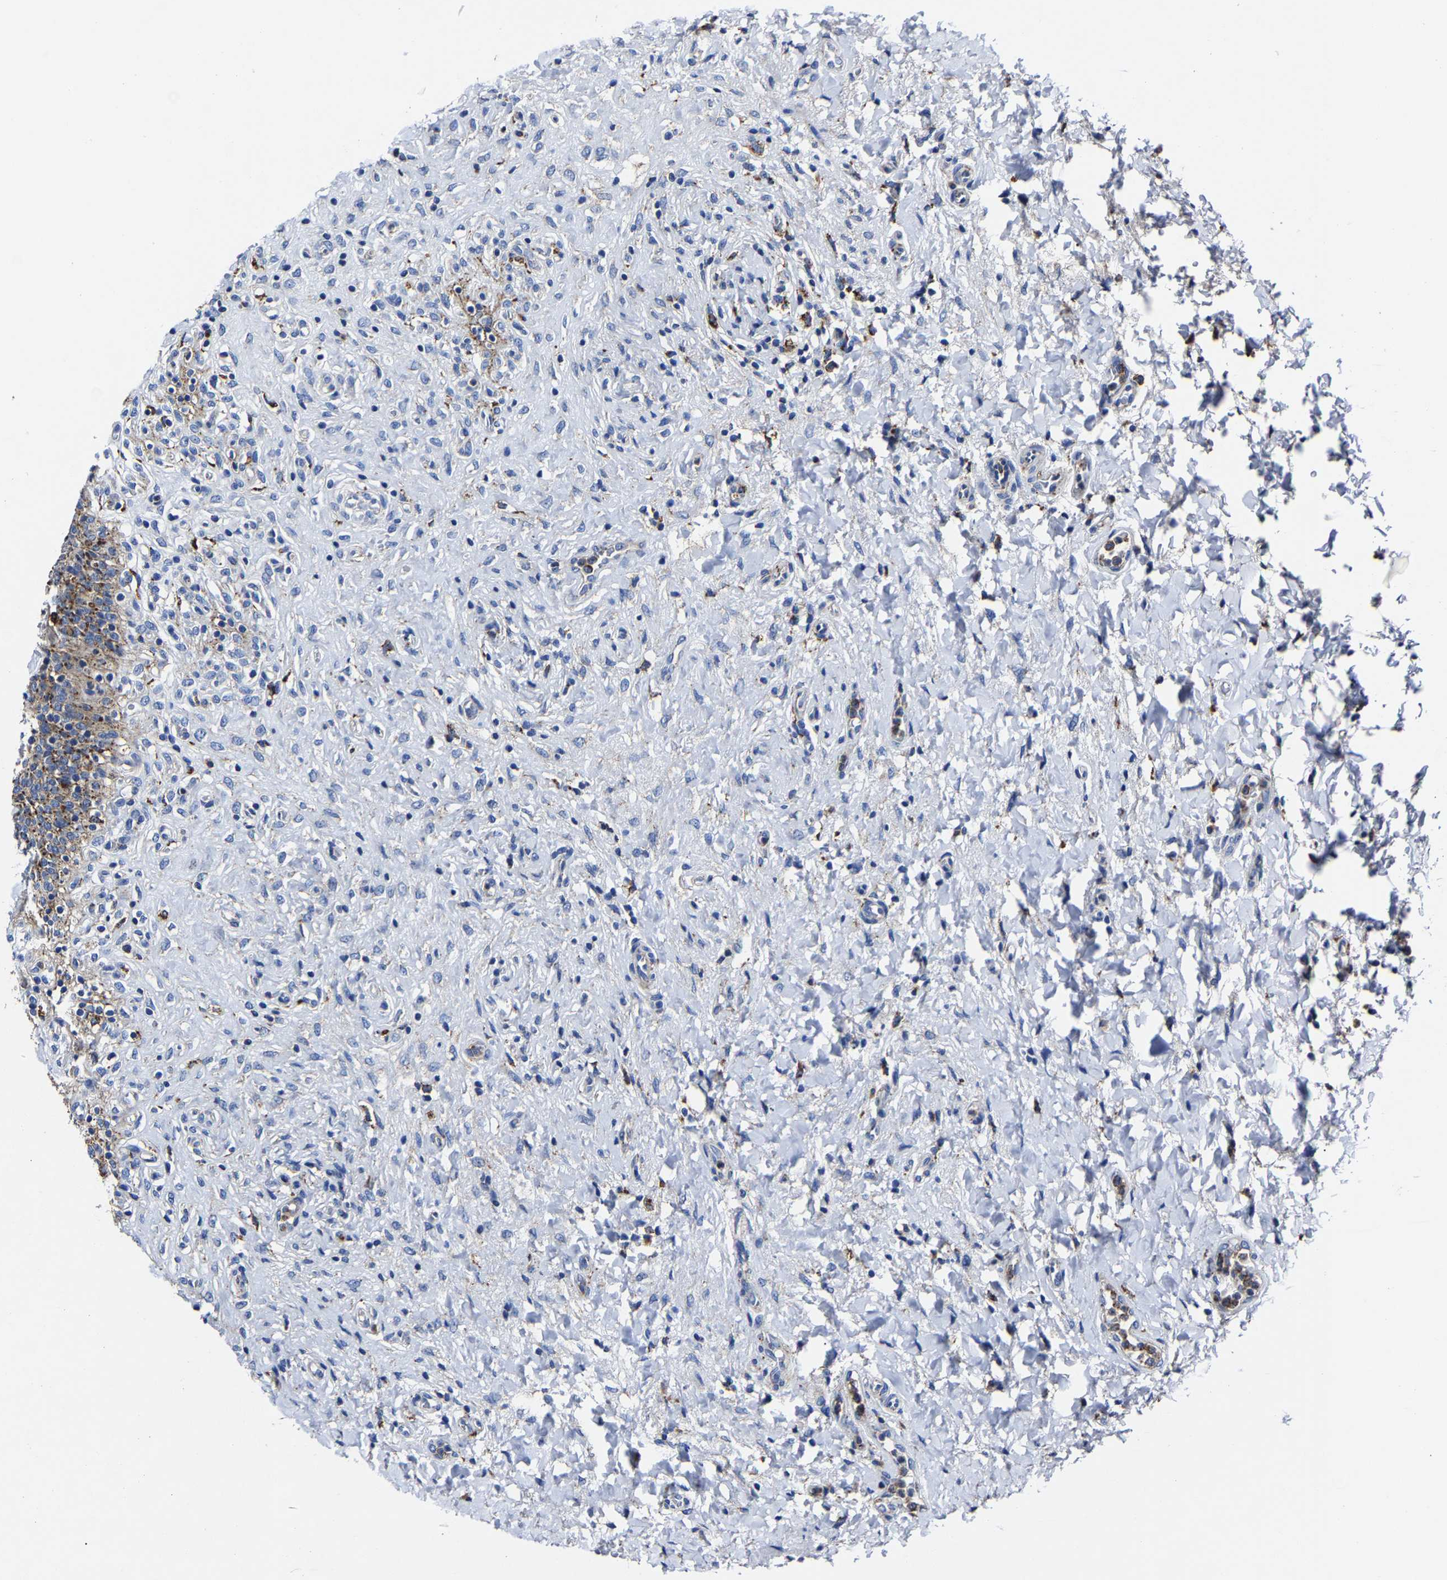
{"staining": {"intensity": "strong", "quantity": ">75%", "location": "cytoplasmic/membranous"}, "tissue": "urinary bladder", "cell_type": "Urothelial cells", "image_type": "normal", "snomed": [{"axis": "morphology", "description": "Urothelial carcinoma, High grade"}, {"axis": "topography", "description": "Urinary bladder"}], "caption": "Benign urinary bladder demonstrates strong cytoplasmic/membranous expression in about >75% of urothelial cells.", "gene": "LAMTOR4", "patient": {"sex": "male", "age": 46}}